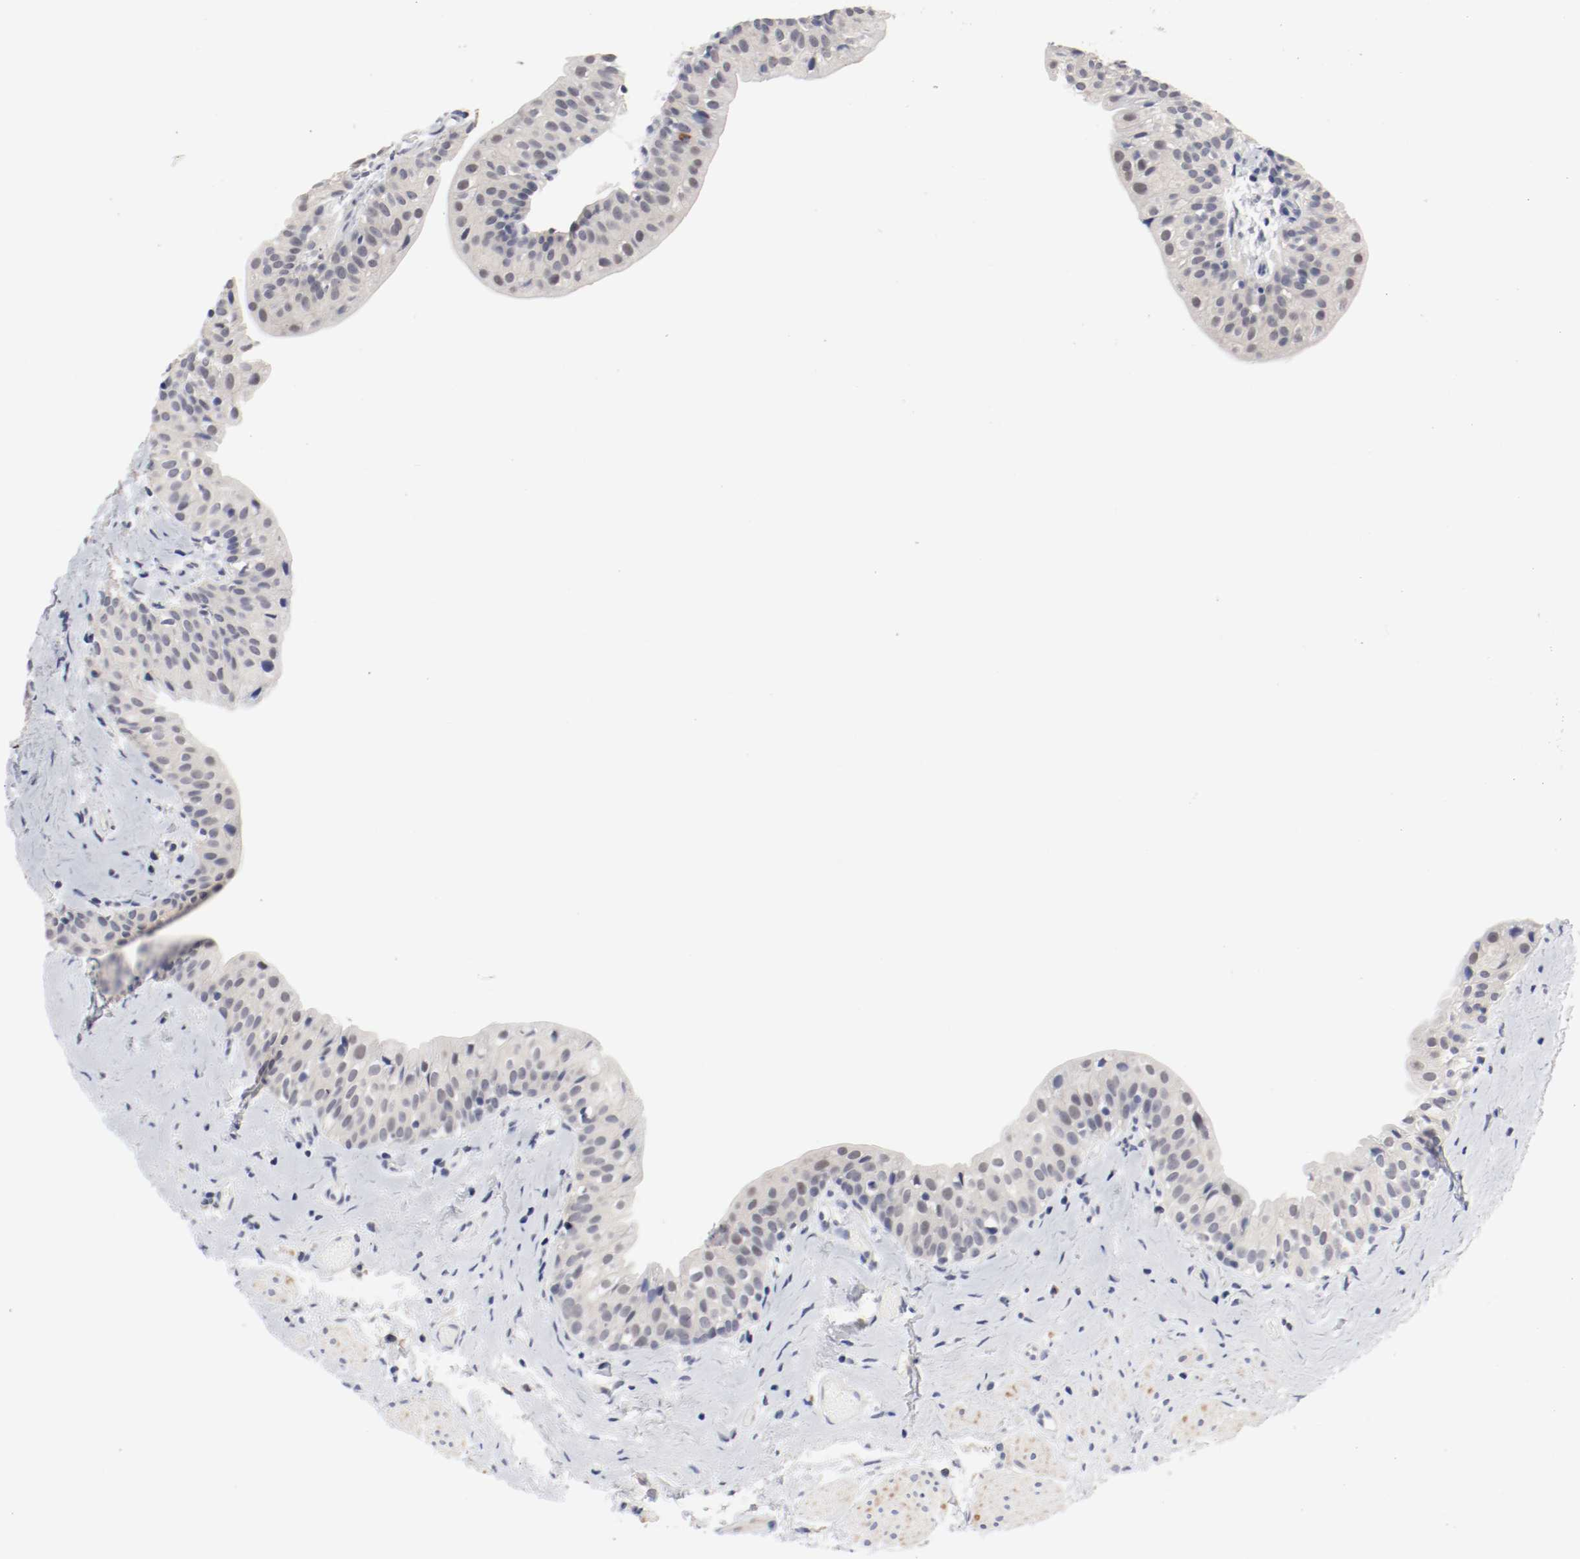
{"staining": {"intensity": "negative", "quantity": "none", "location": "none"}, "tissue": "urinary bladder", "cell_type": "Urothelial cells", "image_type": "normal", "snomed": [{"axis": "morphology", "description": "Normal tissue, NOS"}, {"axis": "topography", "description": "Urinary bladder"}], "caption": "IHC photomicrograph of normal urinary bladder: urinary bladder stained with DAB (3,3'-diaminobenzidine) reveals no significant protein expression in urothelial cells.", "gene": "ANKLE2", "patient": {"sex": "male", "age": 59}}